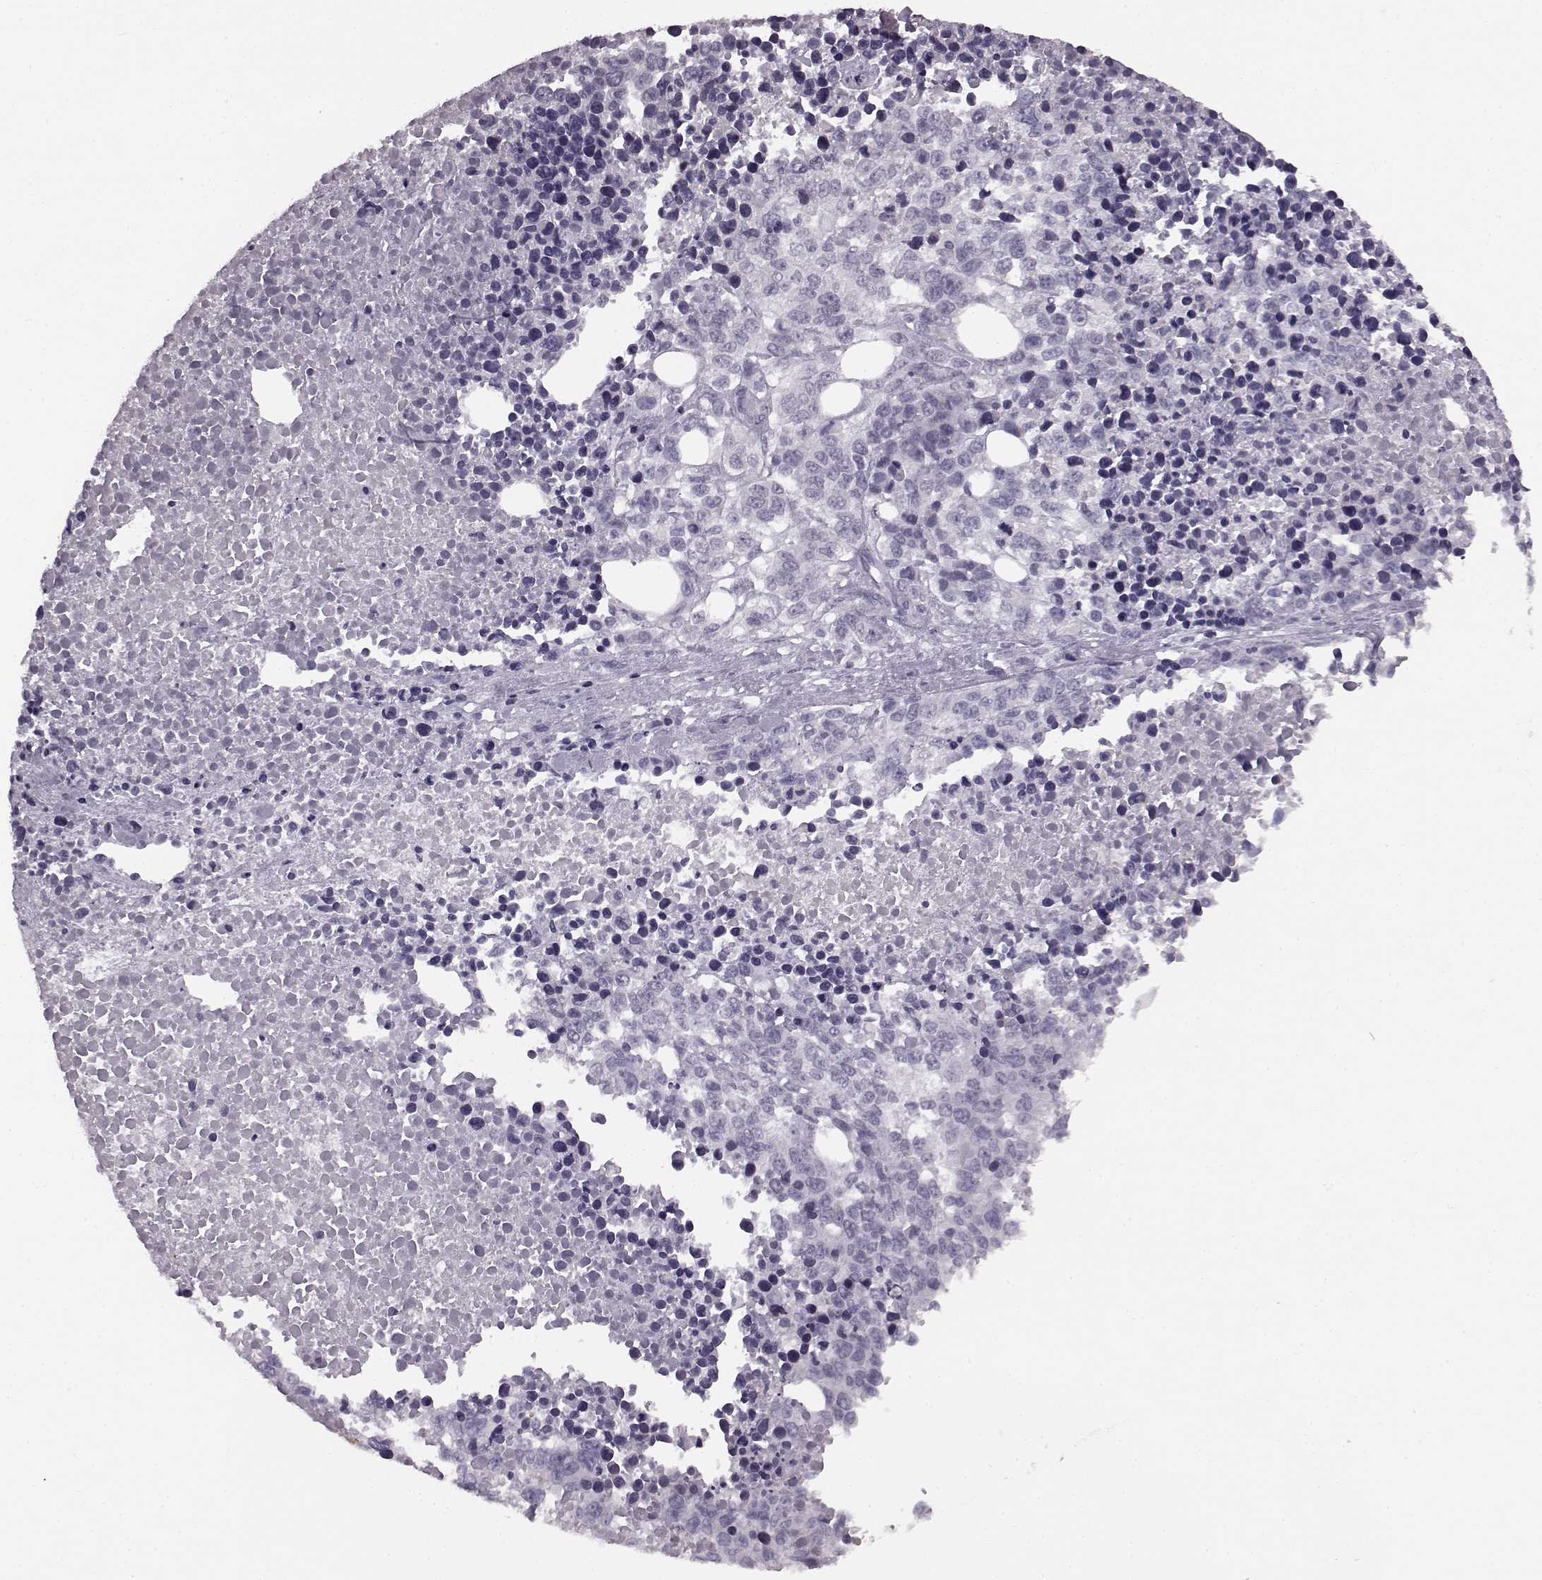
{"staining": {"intensity": "negative", "quantity": "none", "location": "none"}, "tissue": "melanoma", "cell_type": "Tumor cells", "image_type": "cancer", "snomed": [{"axis": "morphology", "description": "Malignant melanoma, Metastatic site"}, {"axis": "topography", "description": "Skin"}], "caption": "Malignant melanoma (metastatic site) stained for a protein using immunohistochemistry displays no expression tumor cells.", "gene": "JSRP1", "patient": {"sex": "male", "age": 84}}